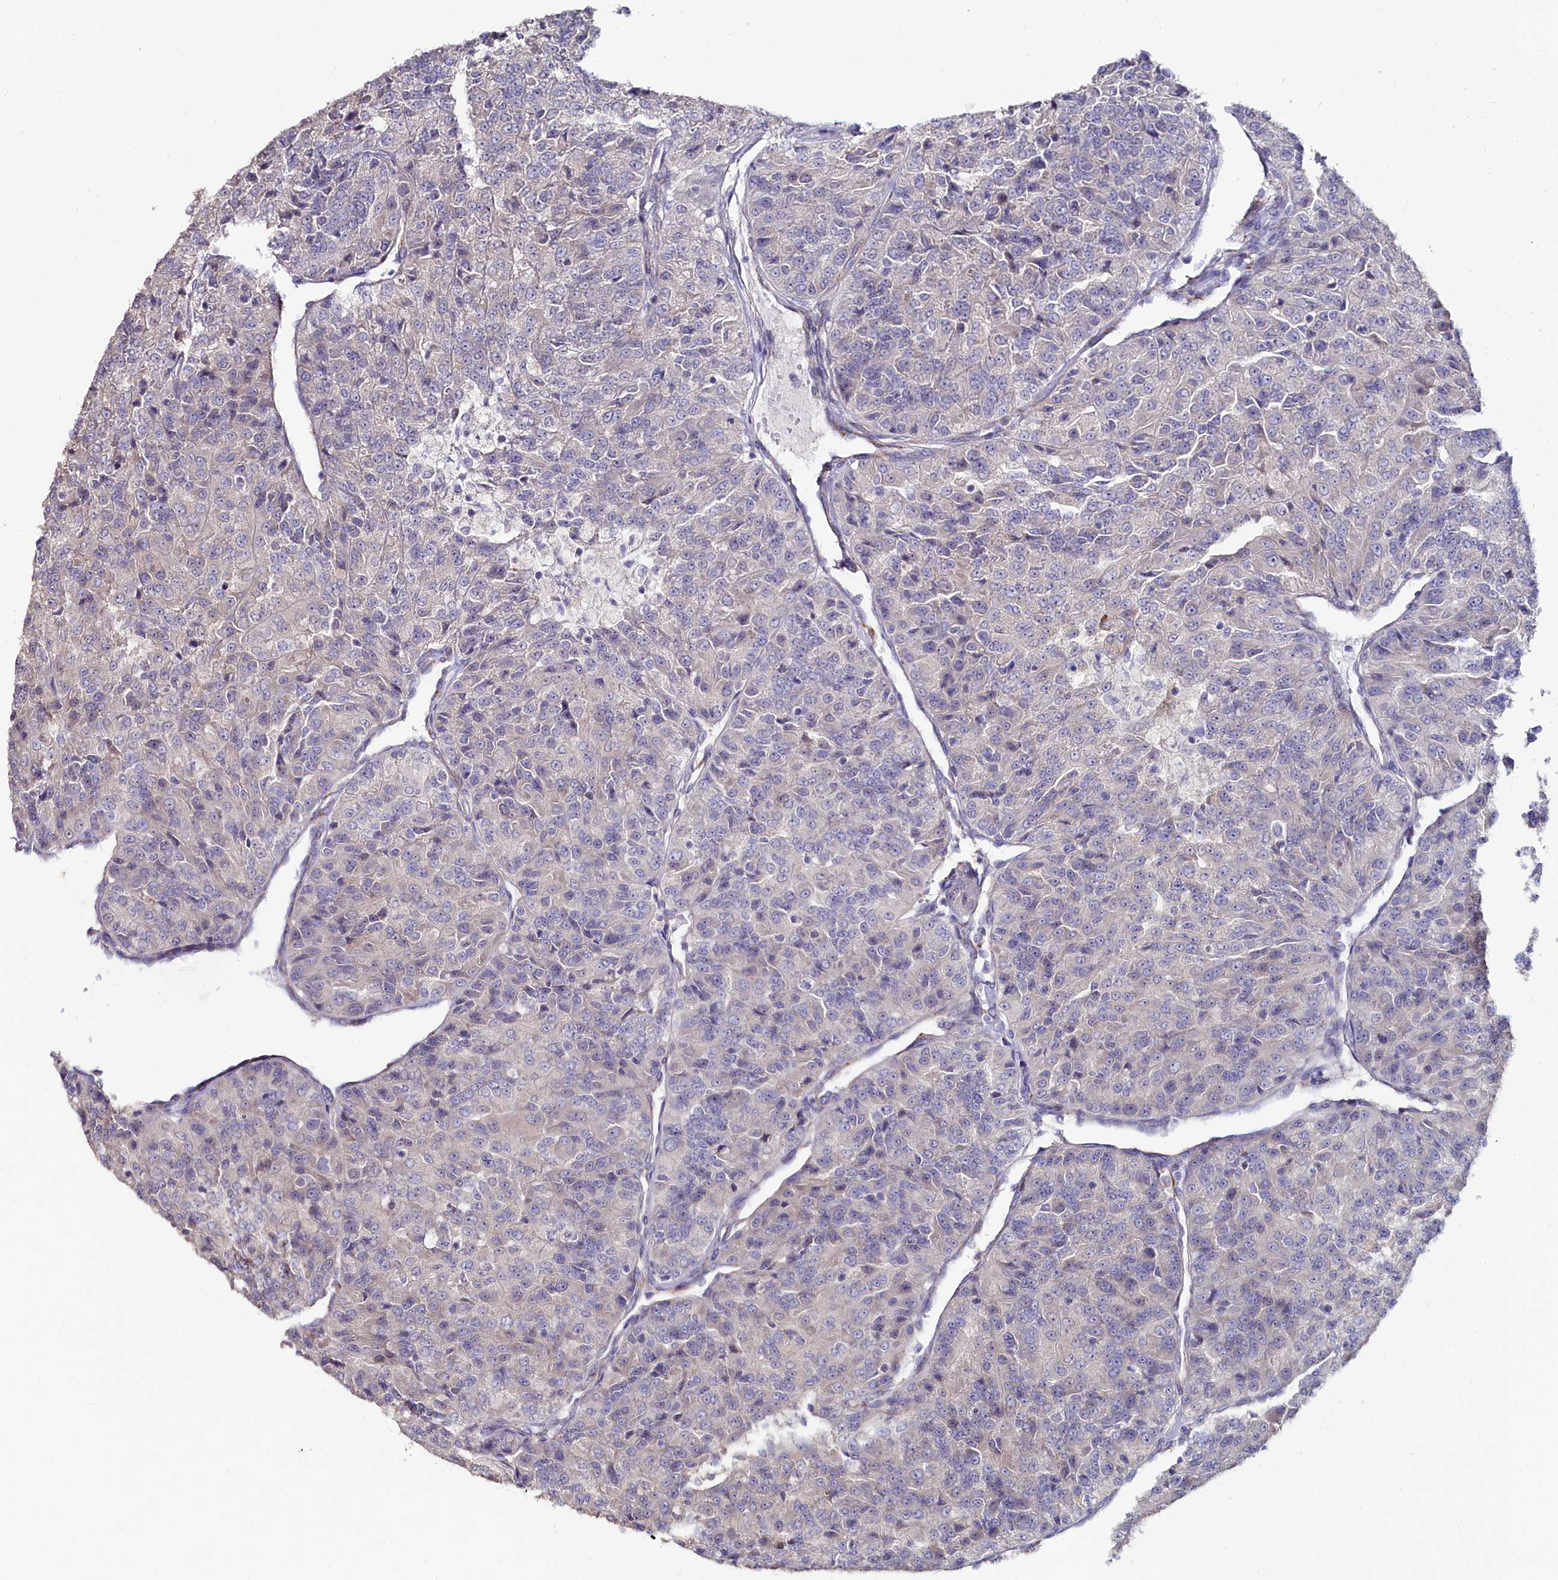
{"staining": {"intensity": "negative", "quantity": "none", "location": "none"}, "tissue": "renal cancer", "cell_type": "Tumor cells", "image_type": "cancer", "snomed": [{"axis": "morphology", "description": "Adenocarcinoma, NOS"}, {"axis": "topography", "description": "Kidney"}], "caption": "A micrograph of human adenocarcinoma (renal) is negative for staining in tumor cells.", "gene": "C4orf19", "patient": {"sex": "female", "age": 63}}